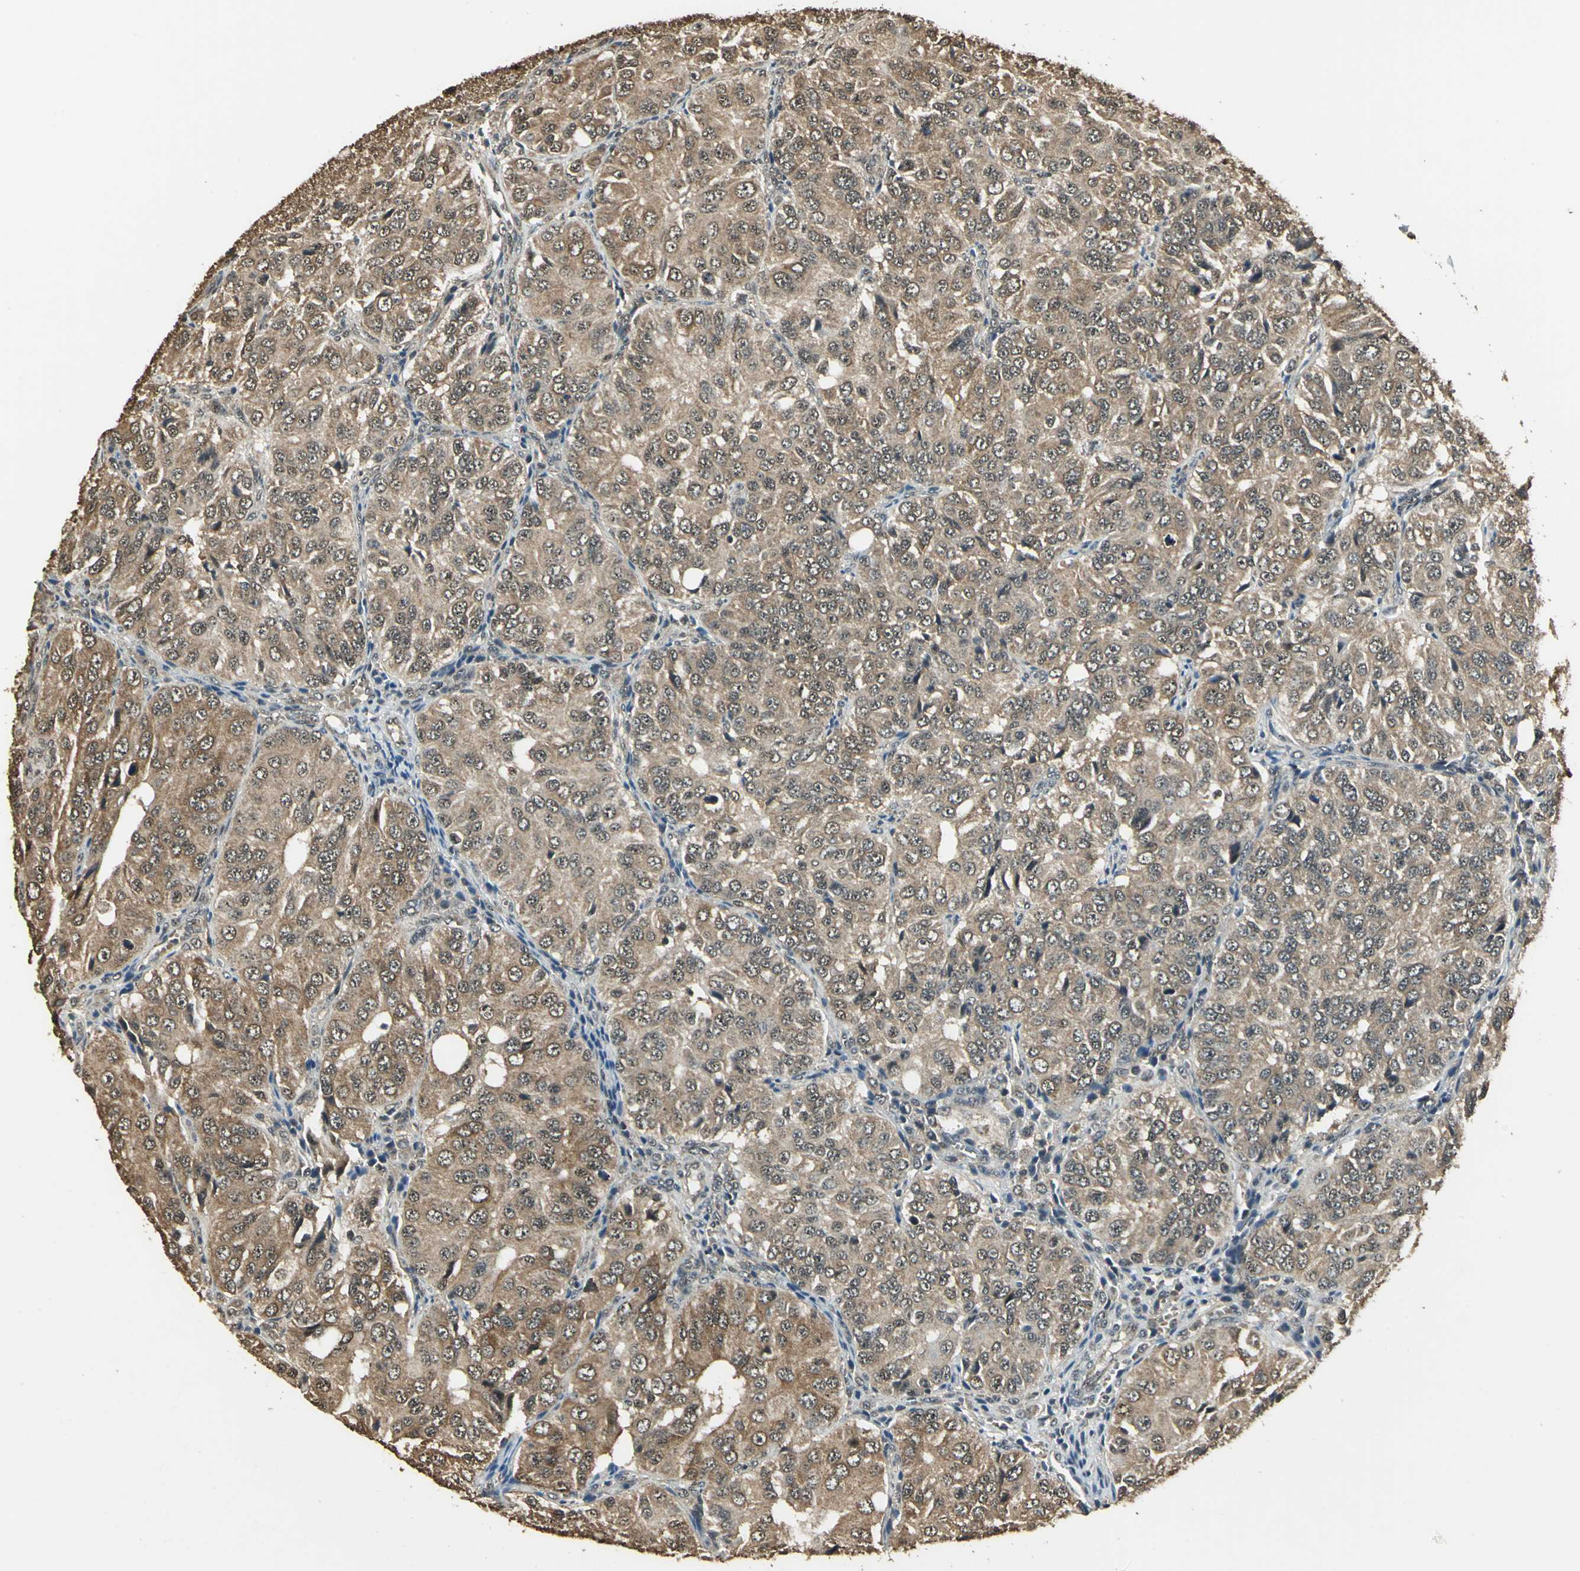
{"staining": {"intensity": "moderate", "quantity": ">75%", "location": "cytoplasmic/membranous"}, "tissue": "ovarian cancer", "cell_type": "Tumor cells", "image_type": "cancer", "snomed": [{"axis": "morphology", "description": "Carcinoma, endometroid"}, {"axis": "topography", "description": "Ovary"}], "caption": "The histopathology image shows immunohistochemical staining of ovarian cancer. There is moderate cytoplasmic/membranous staining is seen in about >75% of tumor cells.", "gene": "UCHL5", "patient": {"sex": "female", "age": 51}}